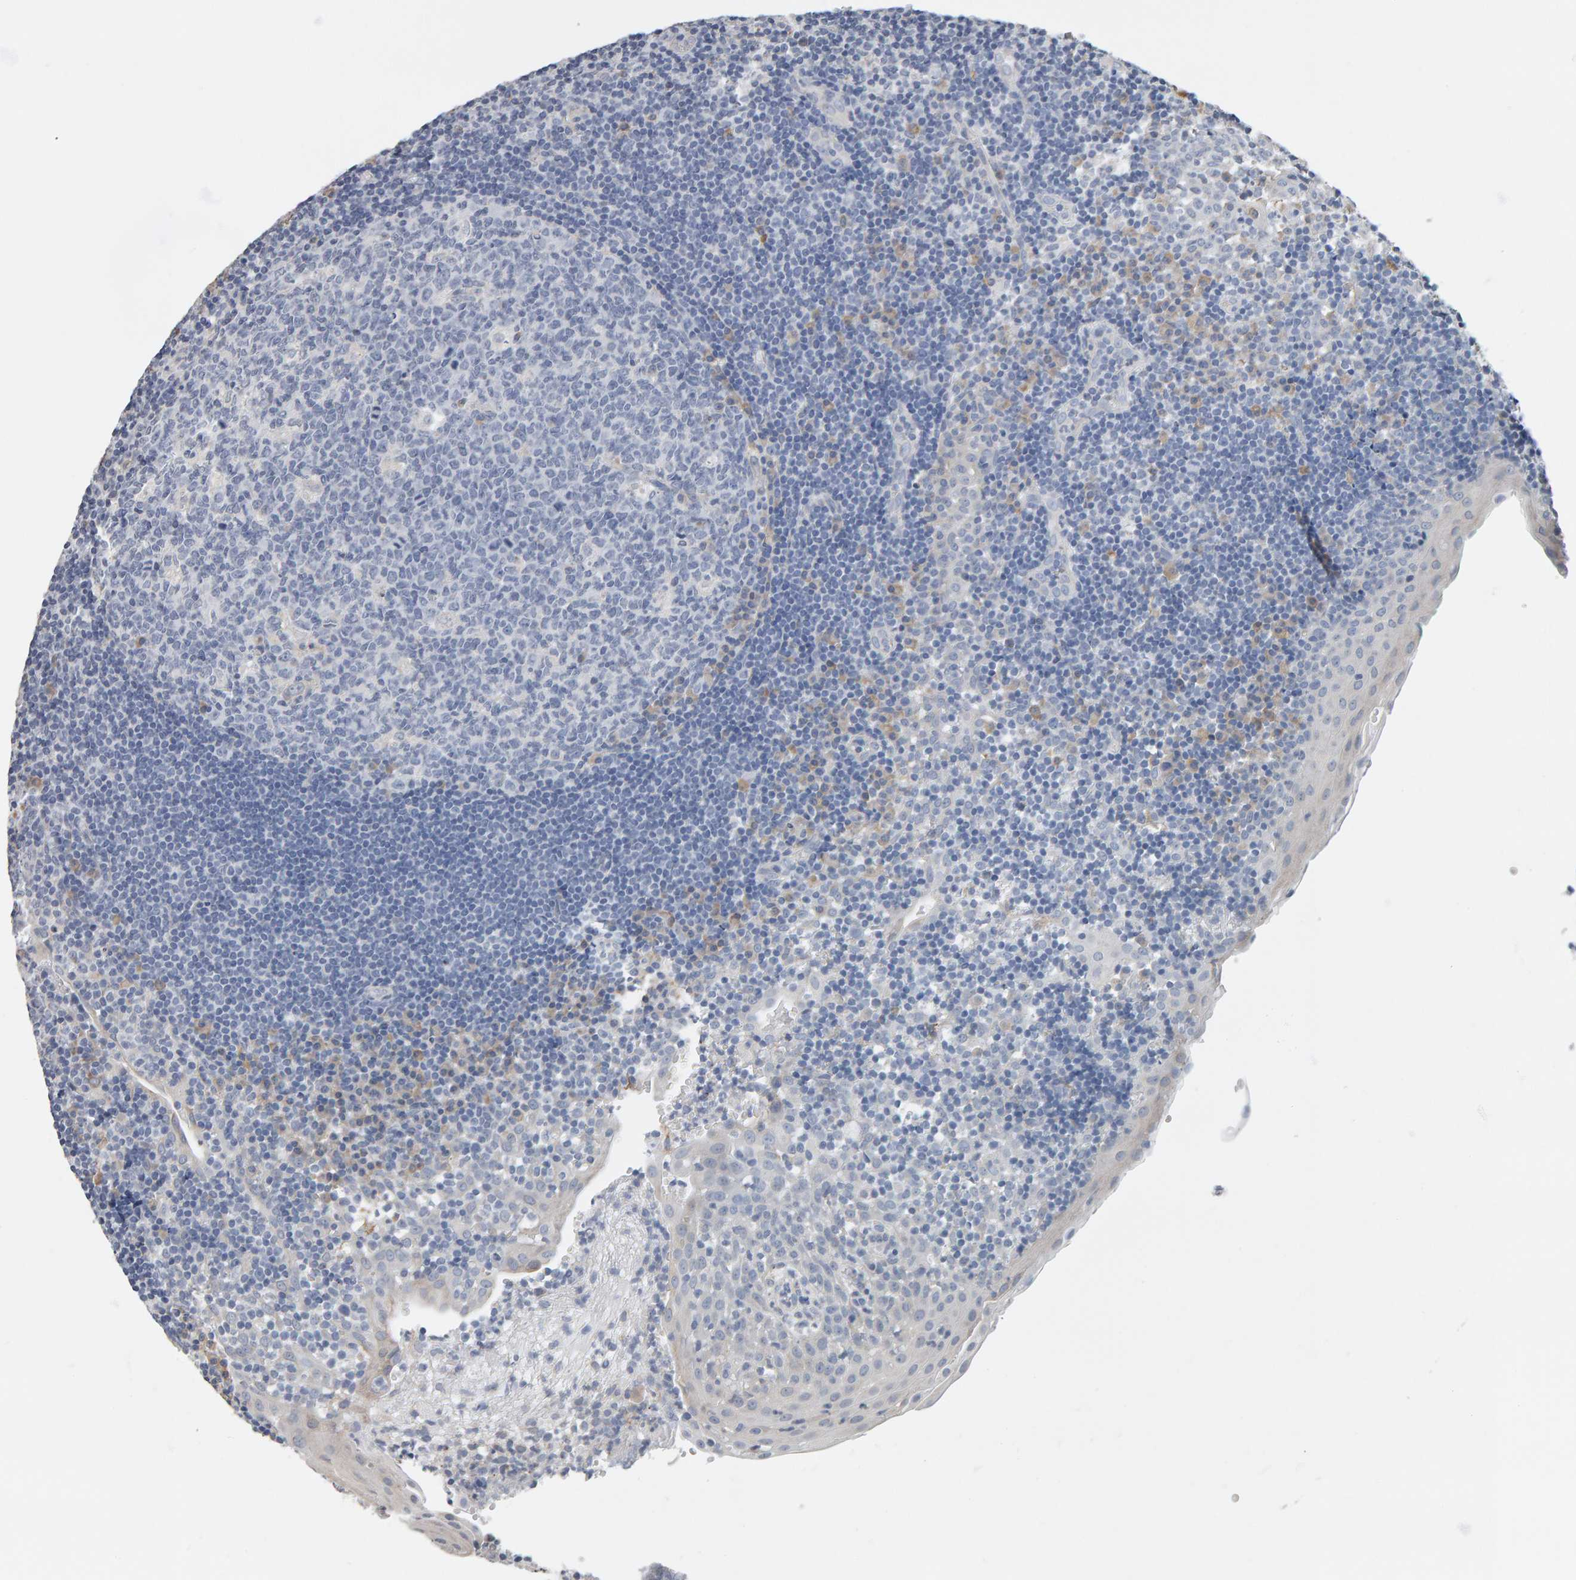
{"staining": {"intensity": "negative", "quantity": "none", "location": "none"}, "tissue": "tonsil", "cell_type": "Germinal center cells", "image_type": "normal", "snomed": [{"axis": "morphology", "description": "Normal tissue, NOS"}, {"axis": "topography", "description": "Tonsil"}], "caption": "Germinal center cells are negative for protein expression in normal human tonsil. (Brightfield microscopy of DAB immunohistochemistry at high magnification).", "gene": "ADHFE1", "patient": {"sex": "female", "age": 40}}